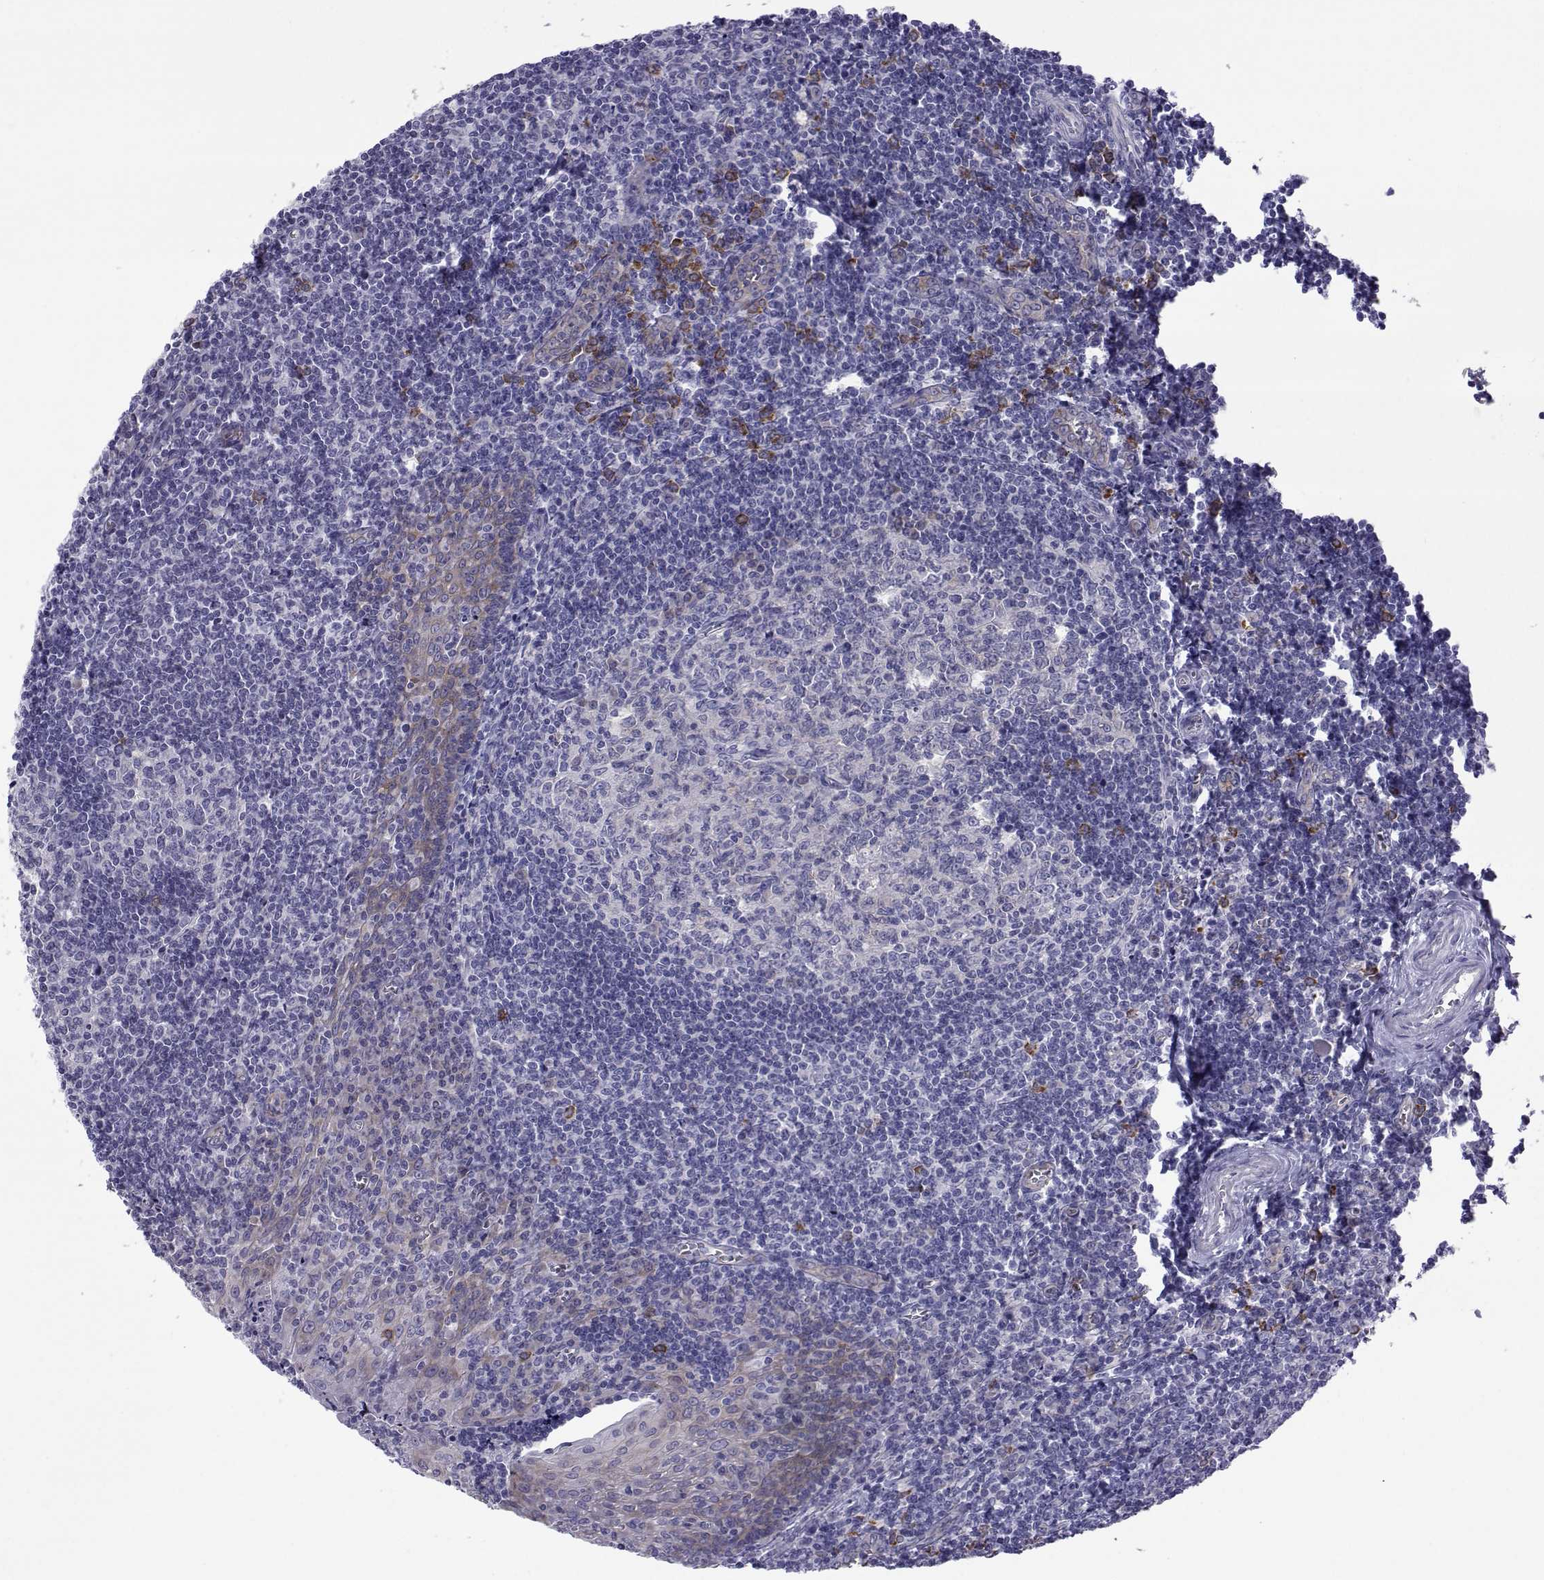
{"staining": {"intensity": "negative", "quantity": "none", "location": "none"}, "tissue": "tonsil", "cell_type": "Germinal center cells", "image_type": "normal", "snomed": [{"axis": "morphology", "description": "Normal tissue, NOS"}, {"axis": "morphology", "description": "Inflammation, NOS"}, {"axis": "topography", "description": "Tonsil"}], "caption": "Immunohistochemistry (IHC) micrograph of benign tonsil stained for a protein (brown), which displays no expression in germinal center cells. The staining was performed using DAB to visualize the protein expression in brown, while the nuclei were stained in blue with hematoxylin (Magnification: 20x).", "gene": "COL22A1", "patient": {"sex": "female", "age": 31}}